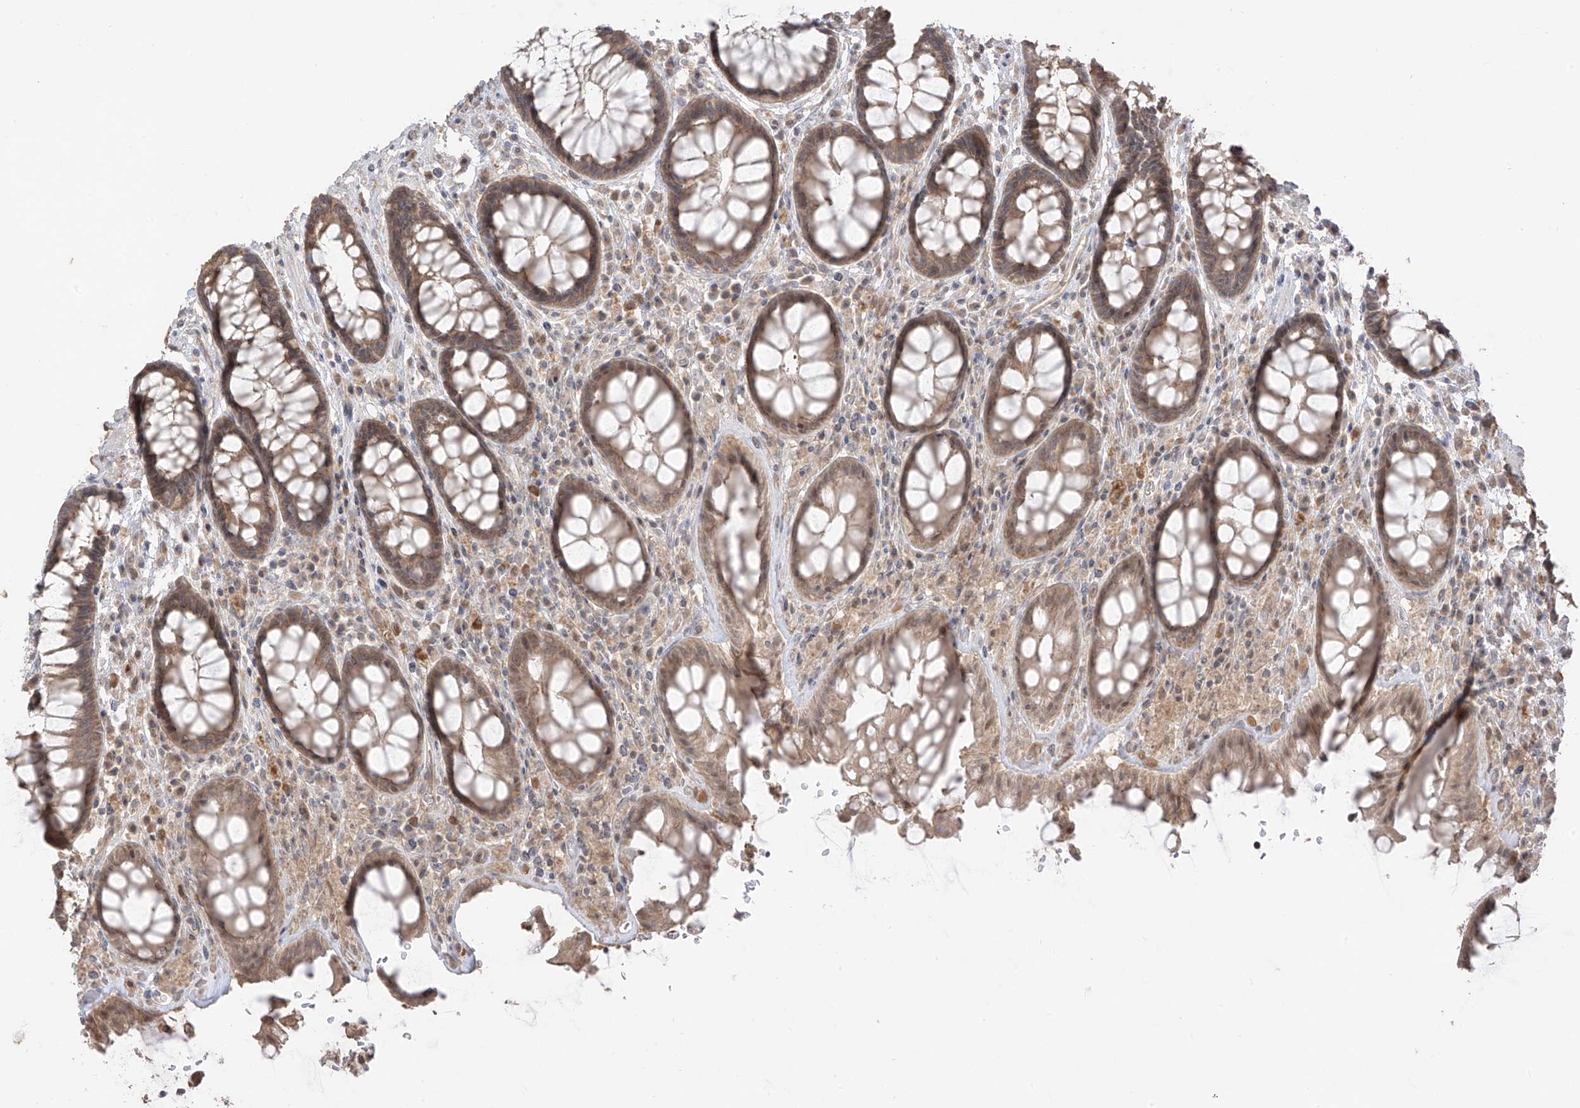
{"staining": {"intensity": "weak", "quantity": "25%-75%", "location": "cytoplasmic/membranous"}, "tissue": "rectum", "cell_type": "Glandular cells", "image_type": "normal", "snomed": [{"axis": "morphology", "description": "Normal tissue, NOS"}, {"axis": "topography", "description": "Rectum"}], "caption": "IHC (DAB (3,3'-diaminobenzidine)) staining of benign rectum demonstrates weak cytoplasmic/membranous protein staining in approximately 25%-75% of glandular cells.", "gene": "COLGALT2", "patient": {"sex": "male", "age": 64}}